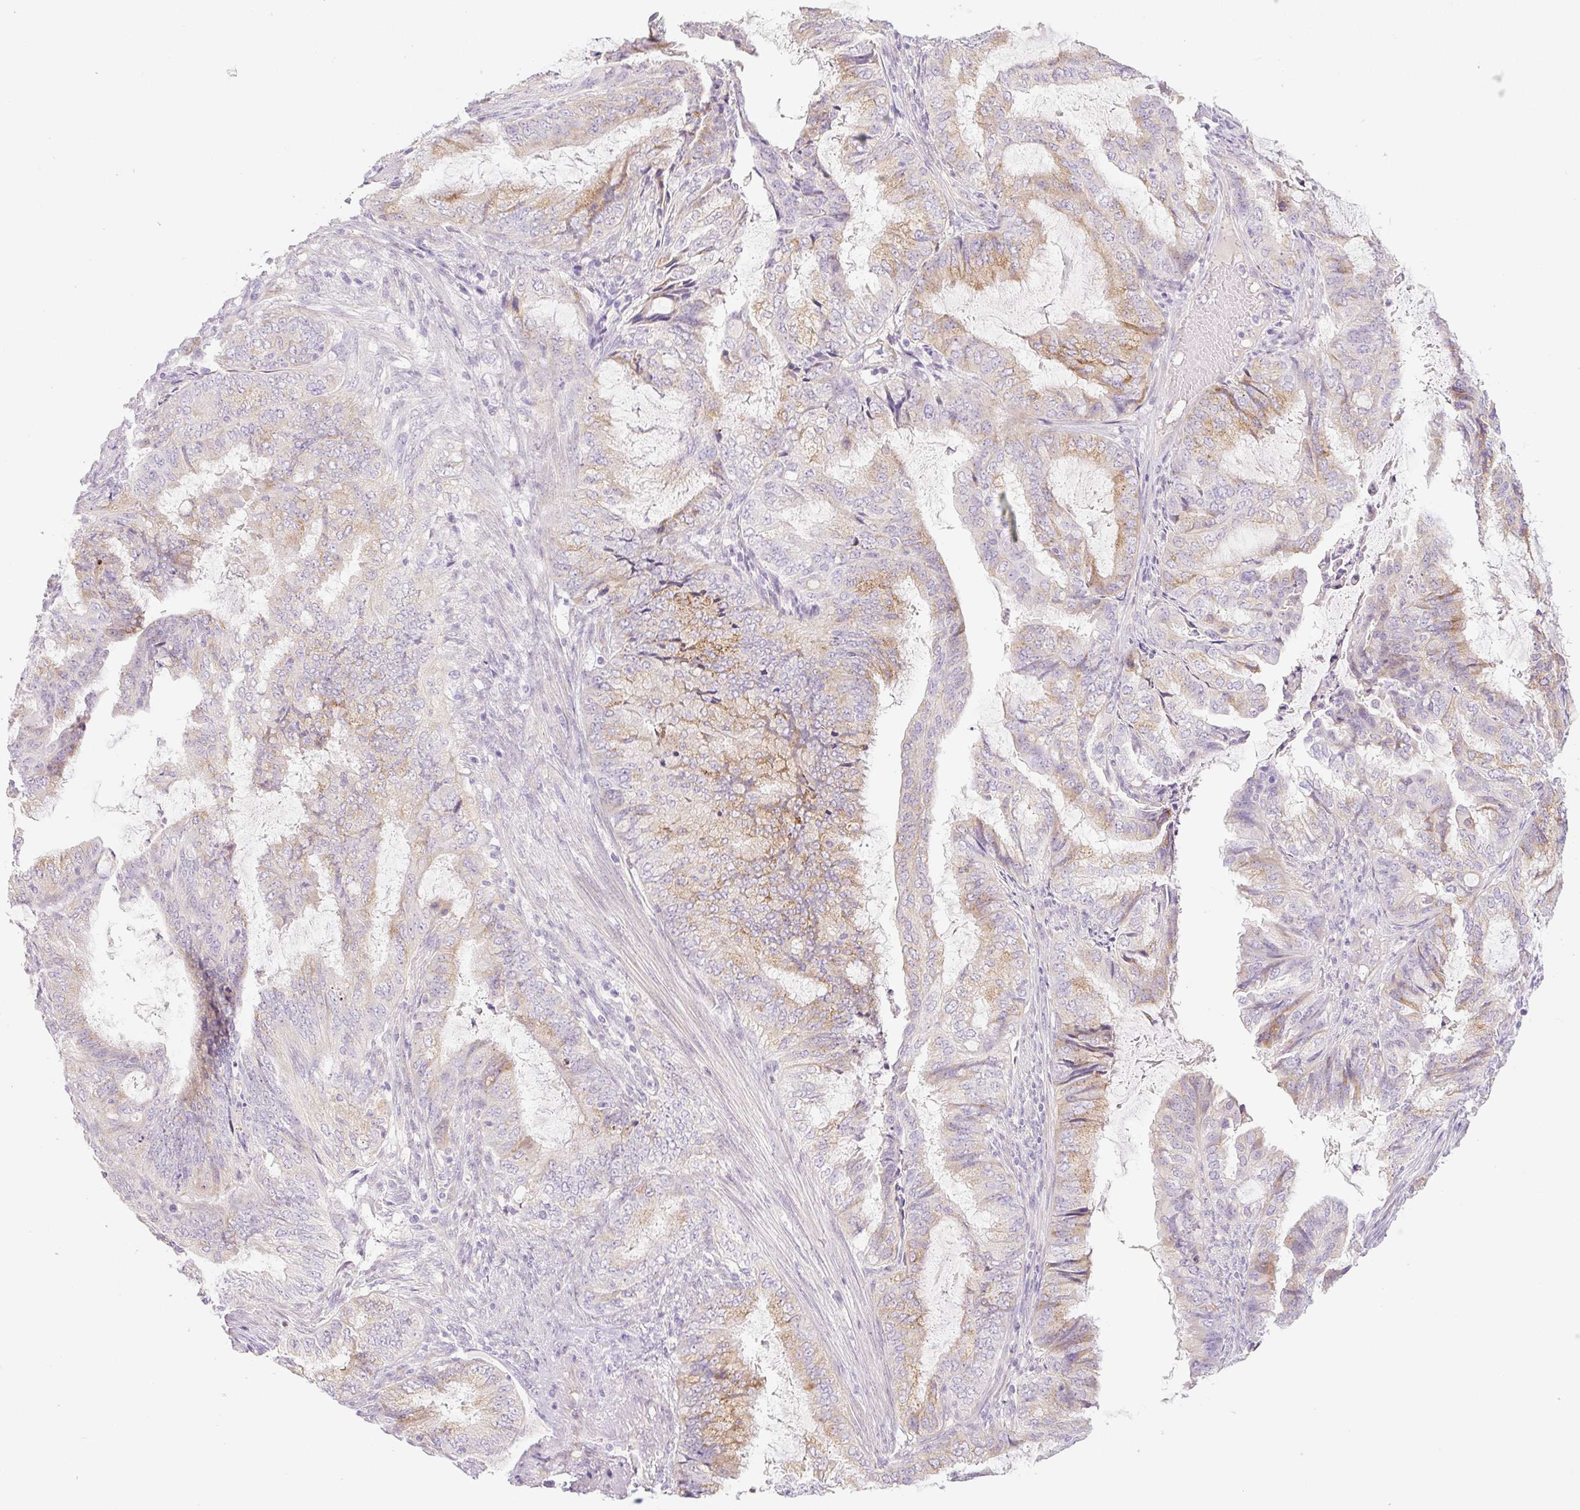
{"staining": {"intensity": "moderate", "quantity": "25%-75%", "location": "cytoplasmic/membranous"}, "tissue": "endometrial cancer", "cell_type": "Tumor cells", "image_type": "cancer", "snomed": [{"axis": "morphology", "description": "Adenocarcinoma, NOS"}, {"axis": "topography", "description": "Endometrium"}], "caption": "Endometrial cancer (adenocarcinoma) stained with a brown dye exhibits moderate cytoplasmic/membranous positive expression in about 25%-75% of tumor cells.", "gene": "MIA2", "patient": {"sex": "female", "age": 51}}